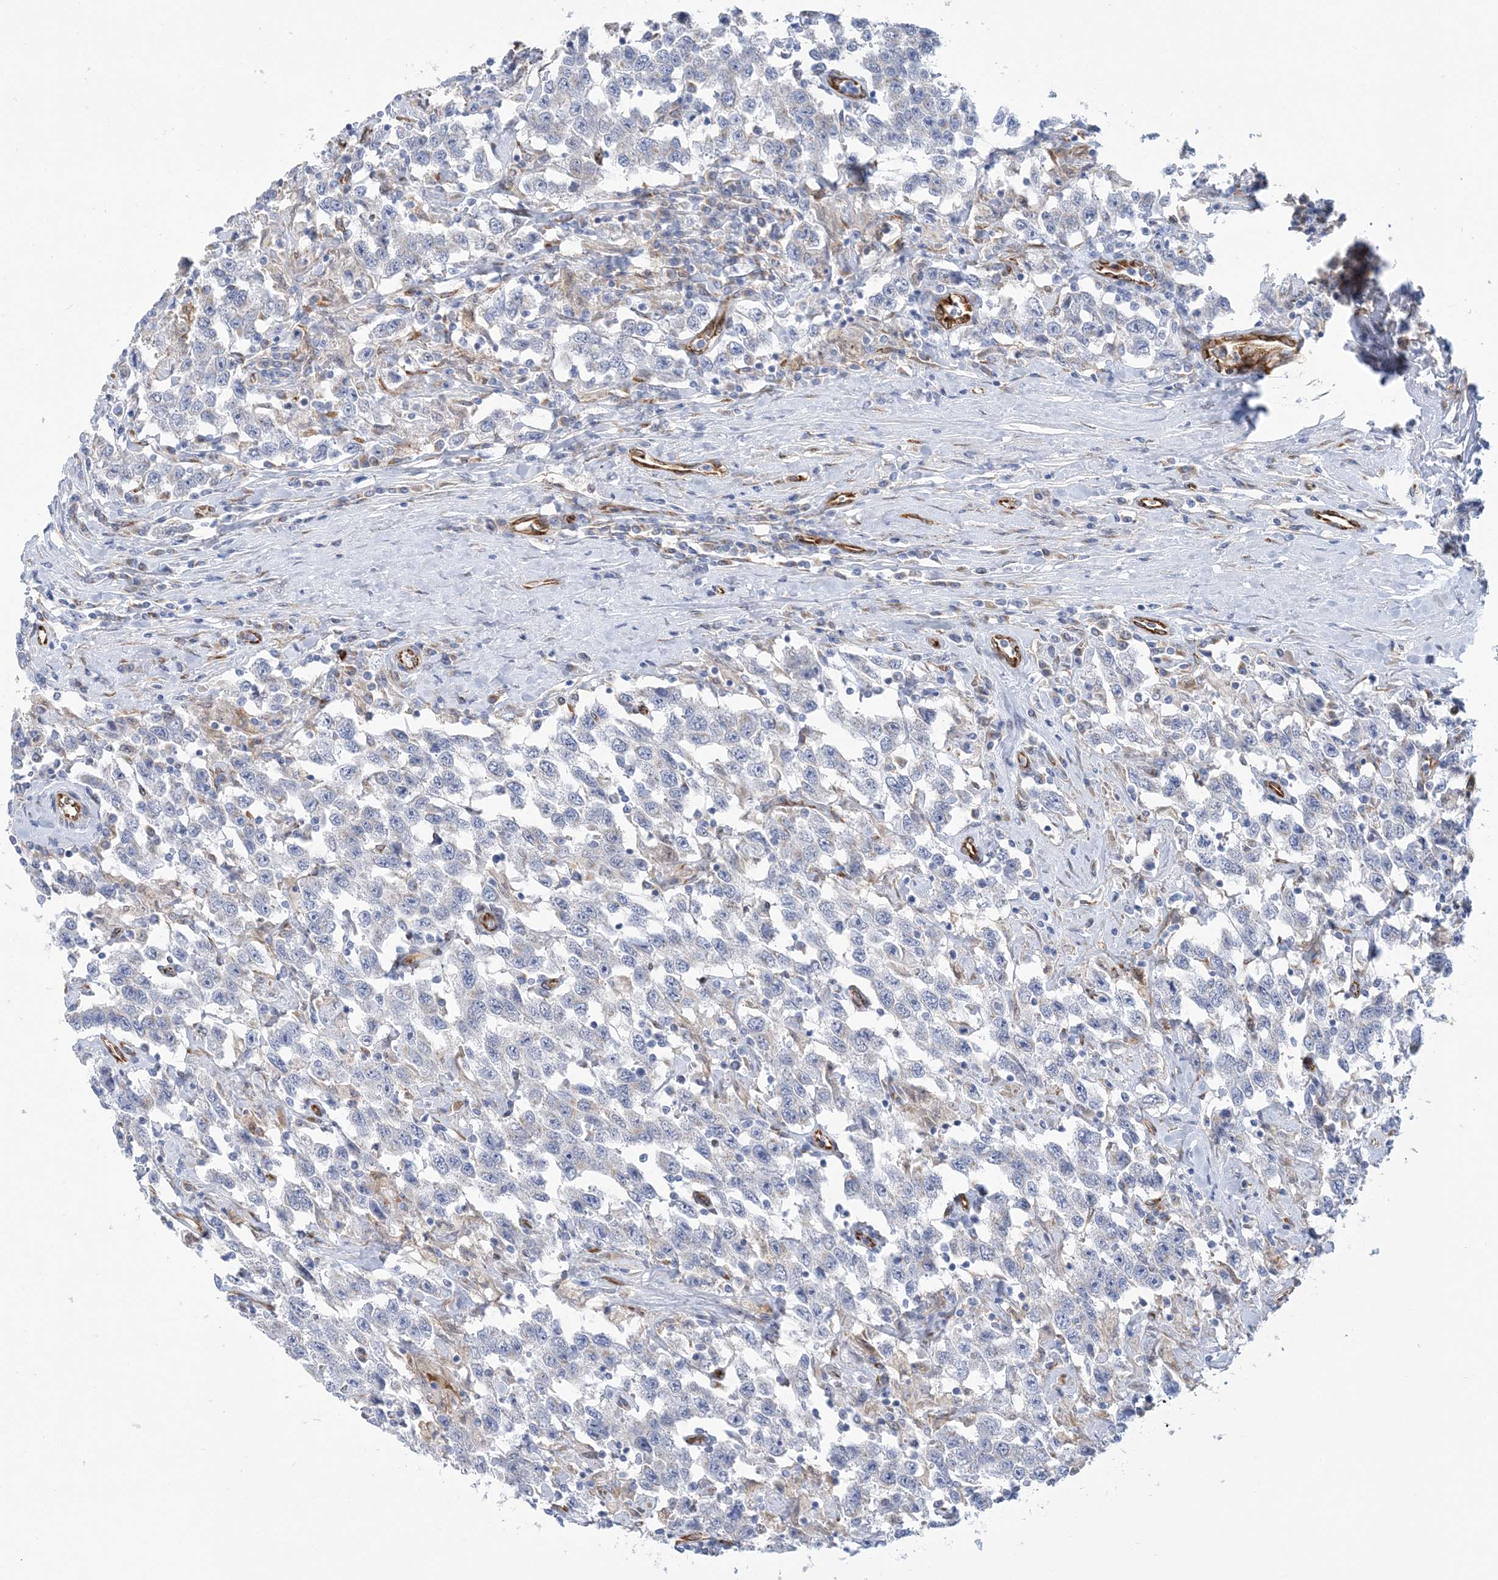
{"staining": {"intensity": "negative", "quantity": "none", "location": "none"}, "tissue": "testis cancer", "cell_type": "Tumor cells", "image_type": "cancer", "snomed": [{"axis": "morphology", "description": "Seminoma, NOS"}, {"axis": "topography", "description": "Testis"}], "caption": "This is an IHC histopathology image of human testis cancer (seminoma). There is no expression in tumor cells.", "gene": "PLEKHG4B", "patient": {"sex": "male", "age": 41}}